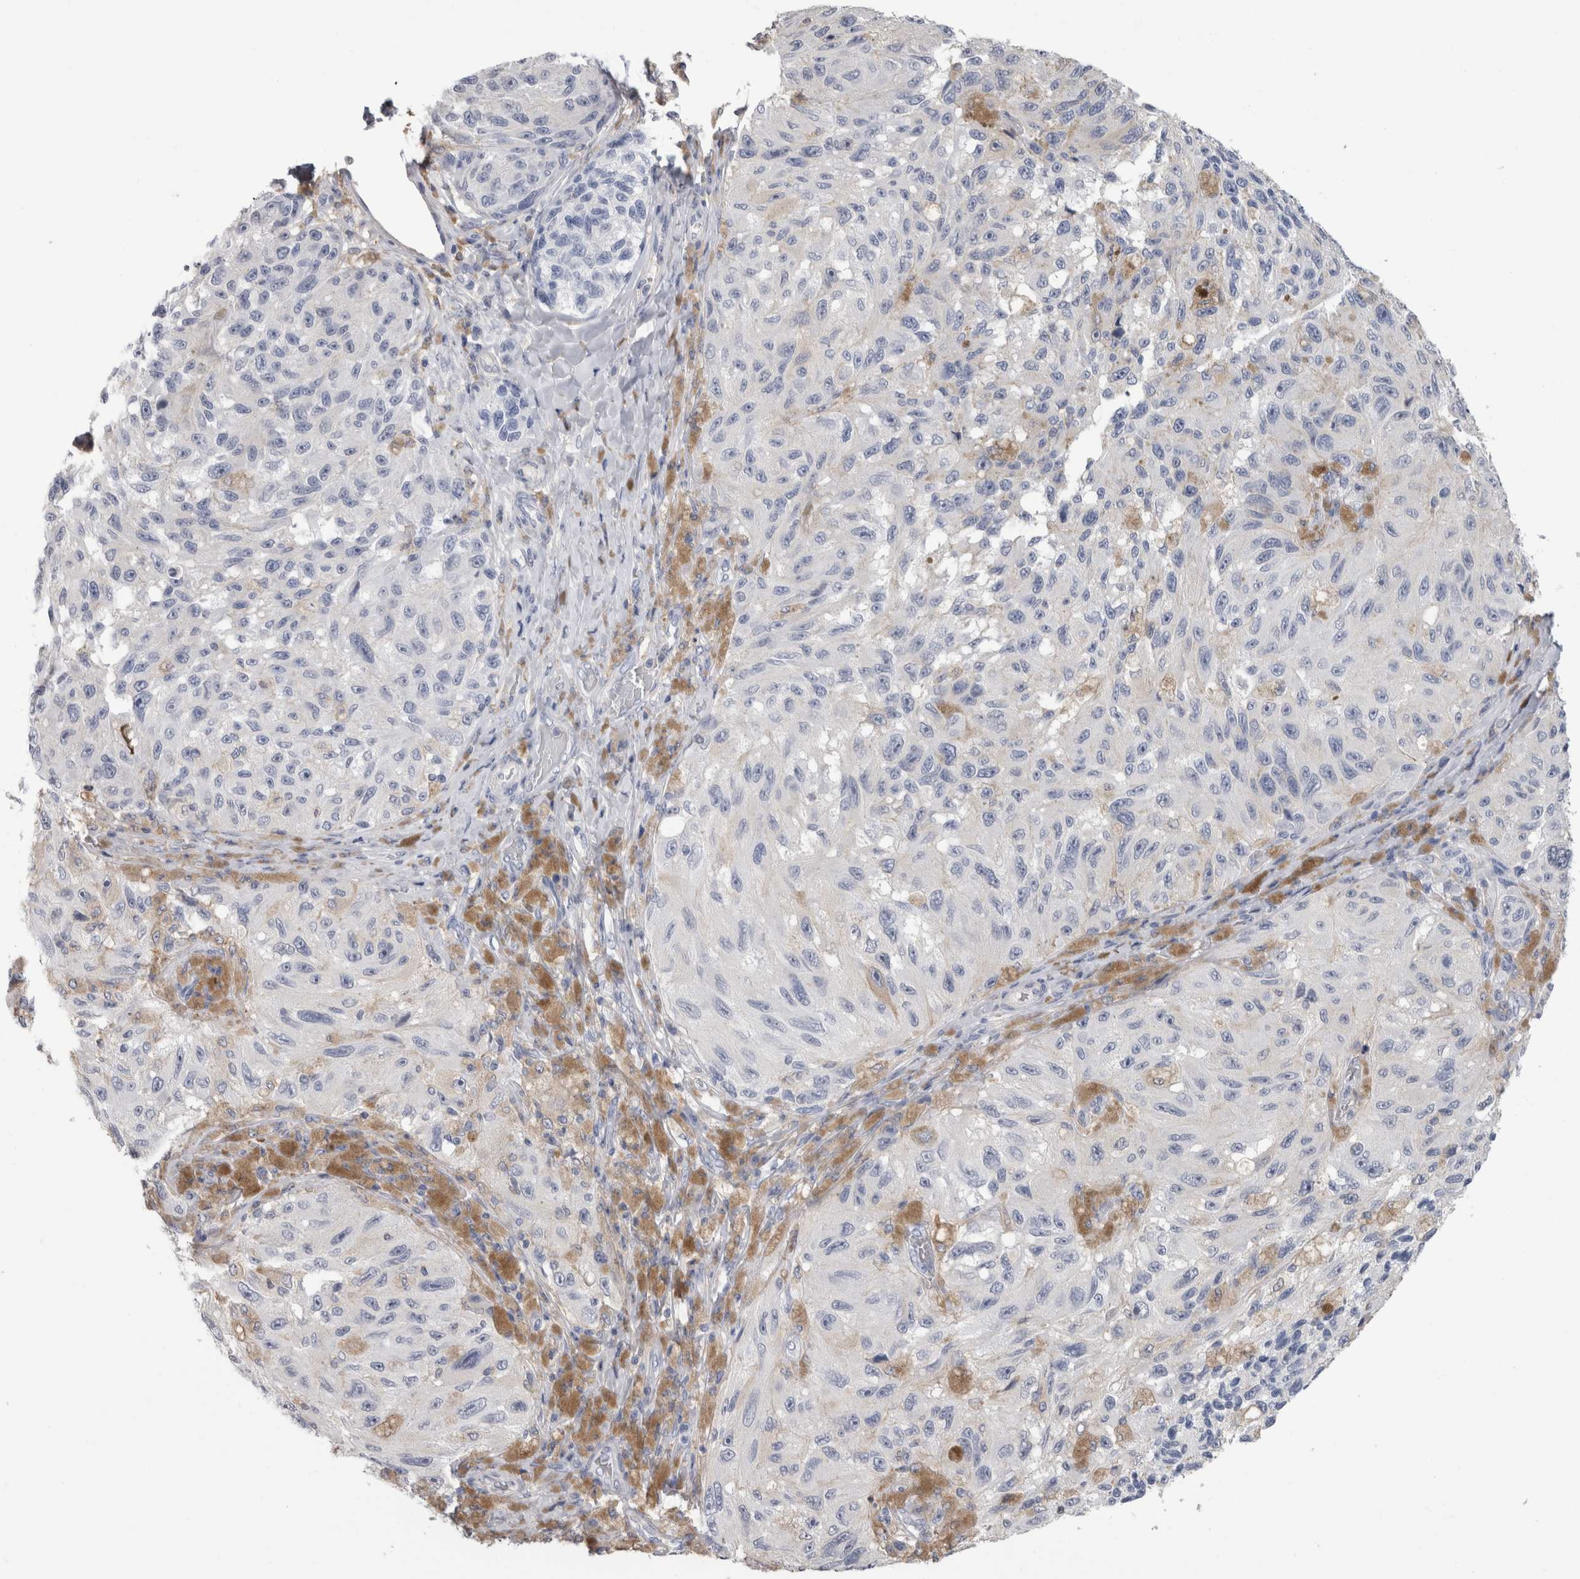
{"staining": {"intensity": "negative", "quantity": "none", "location": "none"}, "tissue": "melanoma", "cell_type": "Tumor cells", "image_type": "cancer", "snomed": [{"axis": "morphology", "description": "Malignant melanoma, NOS"}, {"axis": "topography", "description": "Skin"}], "caption": "This is an immunohistochemistry (IHC) micrograph of human melanoma. There is no positivity in tumor cells.", "gene": "SCRN1", "patient": {"sex": "female", "age": 73}}